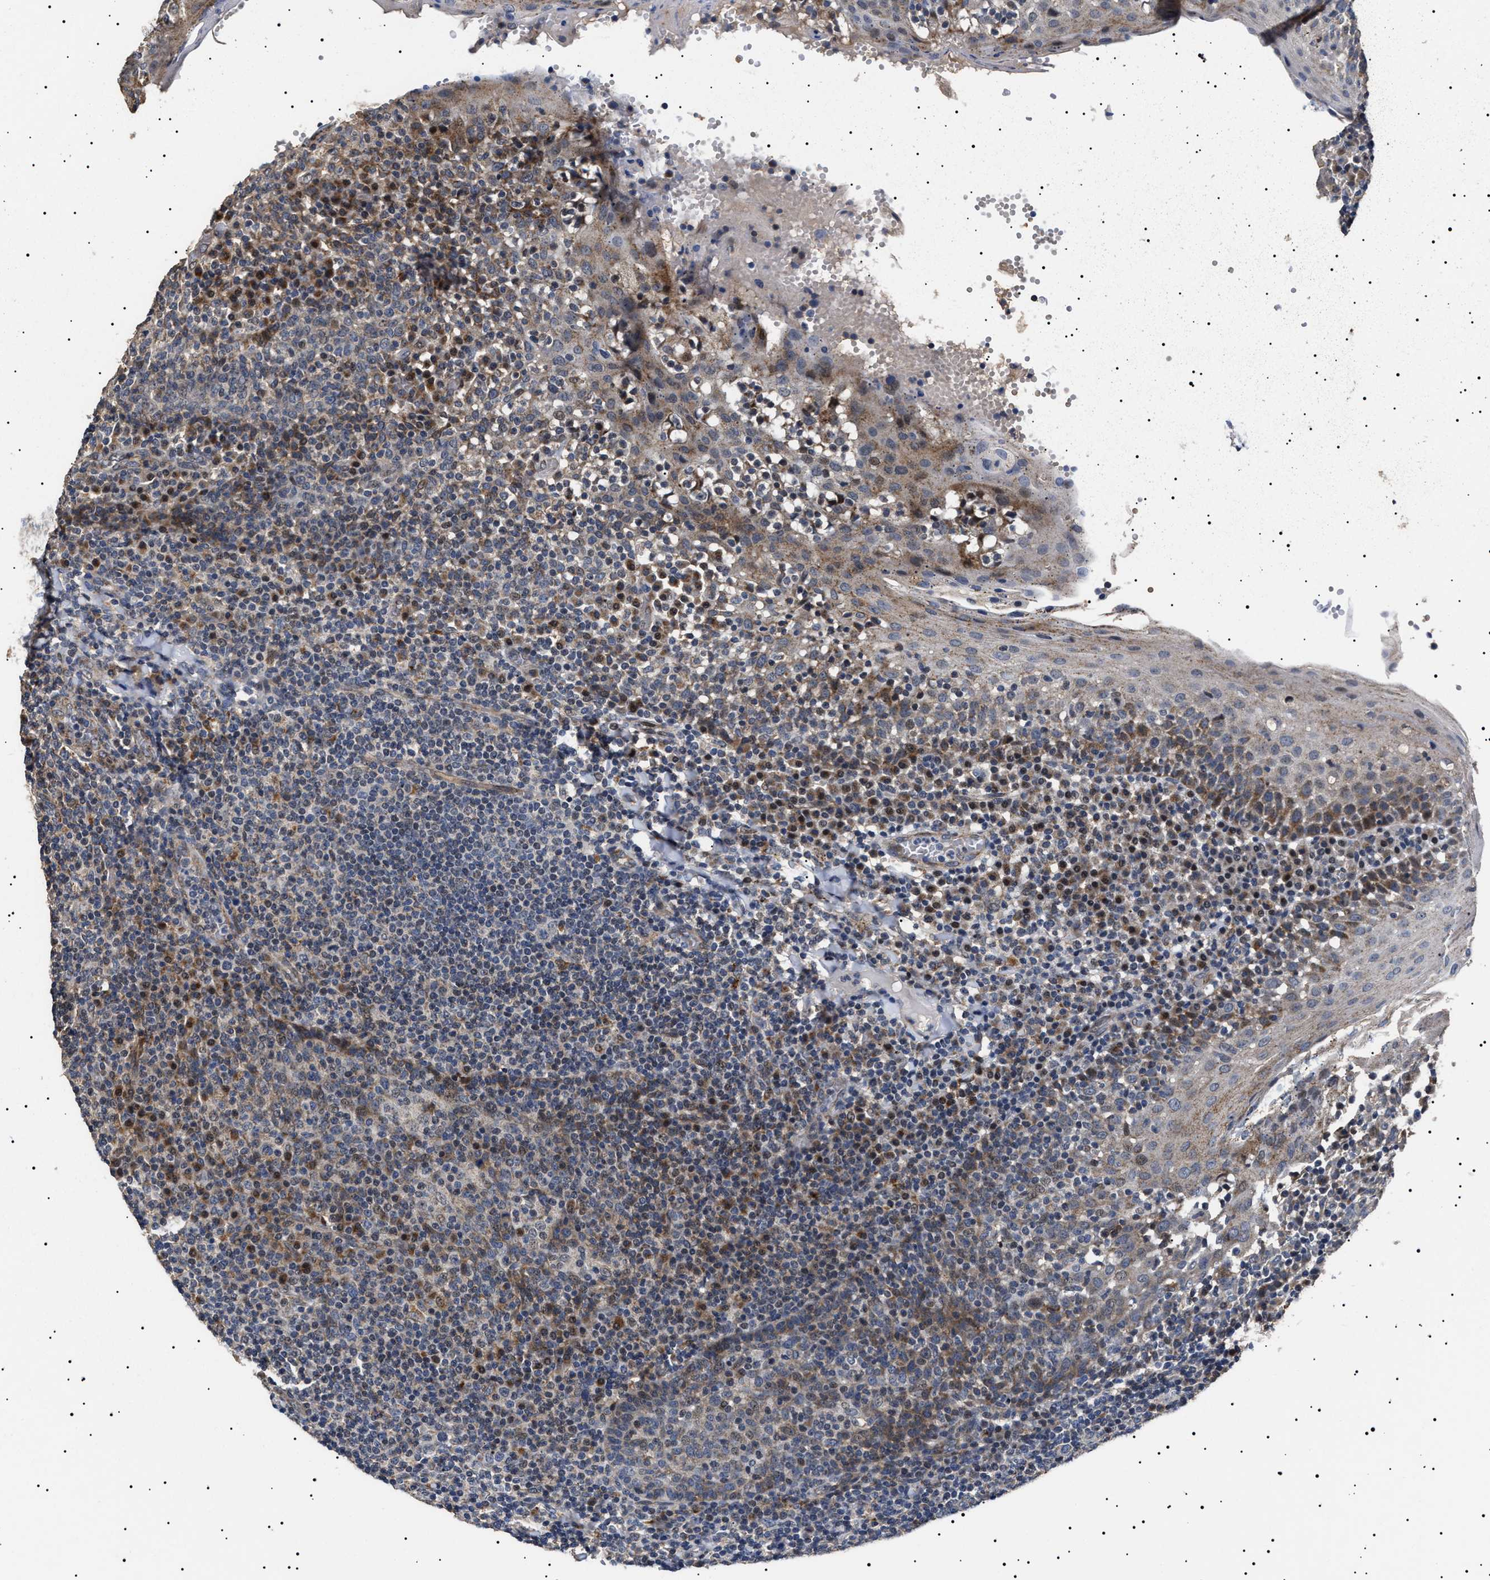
{"staining": {"intensity": "weak", "quantity": "<25%", "location": "cytoplasmic/membranous"}, "tissue": "tonsil", "cell_type": "Germinal center cells", "image_type": "normal", "snomed": [{"axis": "morphology", "description": "Normal tissue, NOS"}, {"axis": "topography", "description": "Tonsil"}], "caption": "An image of tonsil stained for a protein exhibits no brown staining in germinal center cells. The staining is performed using DAB brown chromogen with nuclei counter-stained in using hematoxylin.", "gene": "RAB34", "patient": {"sex": "female", "age": 19}}